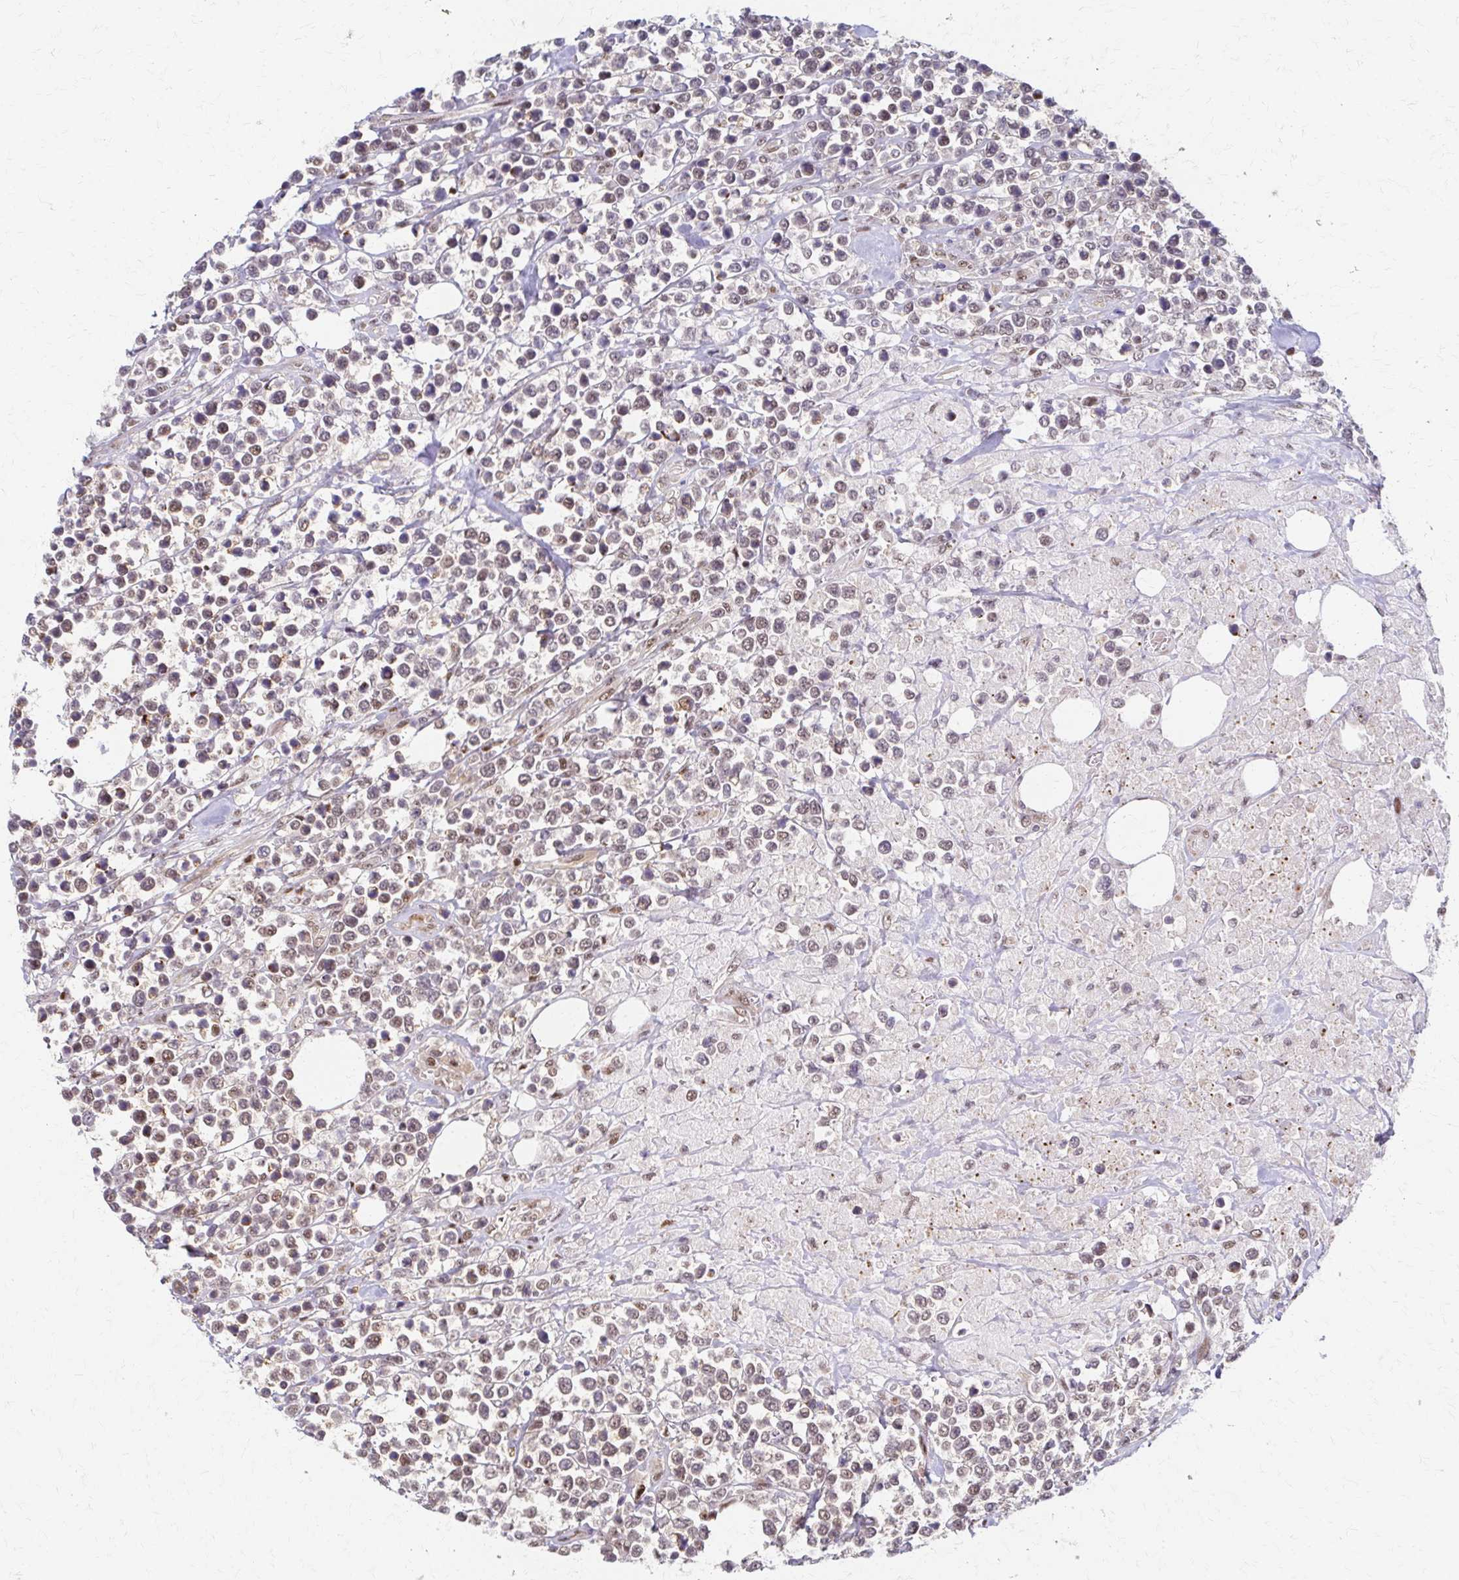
{"staining": {"intensity": "weak", "quantity": ">75%", "location": "nuclear"}, "tissue": "lymphoma", "cell_type": "Tumor cells", "image_type": "cancer", "snomed": [{"axis": "morphology", "description": "Malignant lymphoma, non-Hodgkin's type, High grade"}, {"axis": "topography", "description": "Soft tissue"}], "caption": "An IHC histopathology image of tumor tissue is shown. Protein staining in brown labels weak nuclear positivity in high-grade malignant lymphoma, non-Hodgkin's type within tumor cells.", "gene": "PSMD7", "patient": {"sex": "female", "age": 56}}